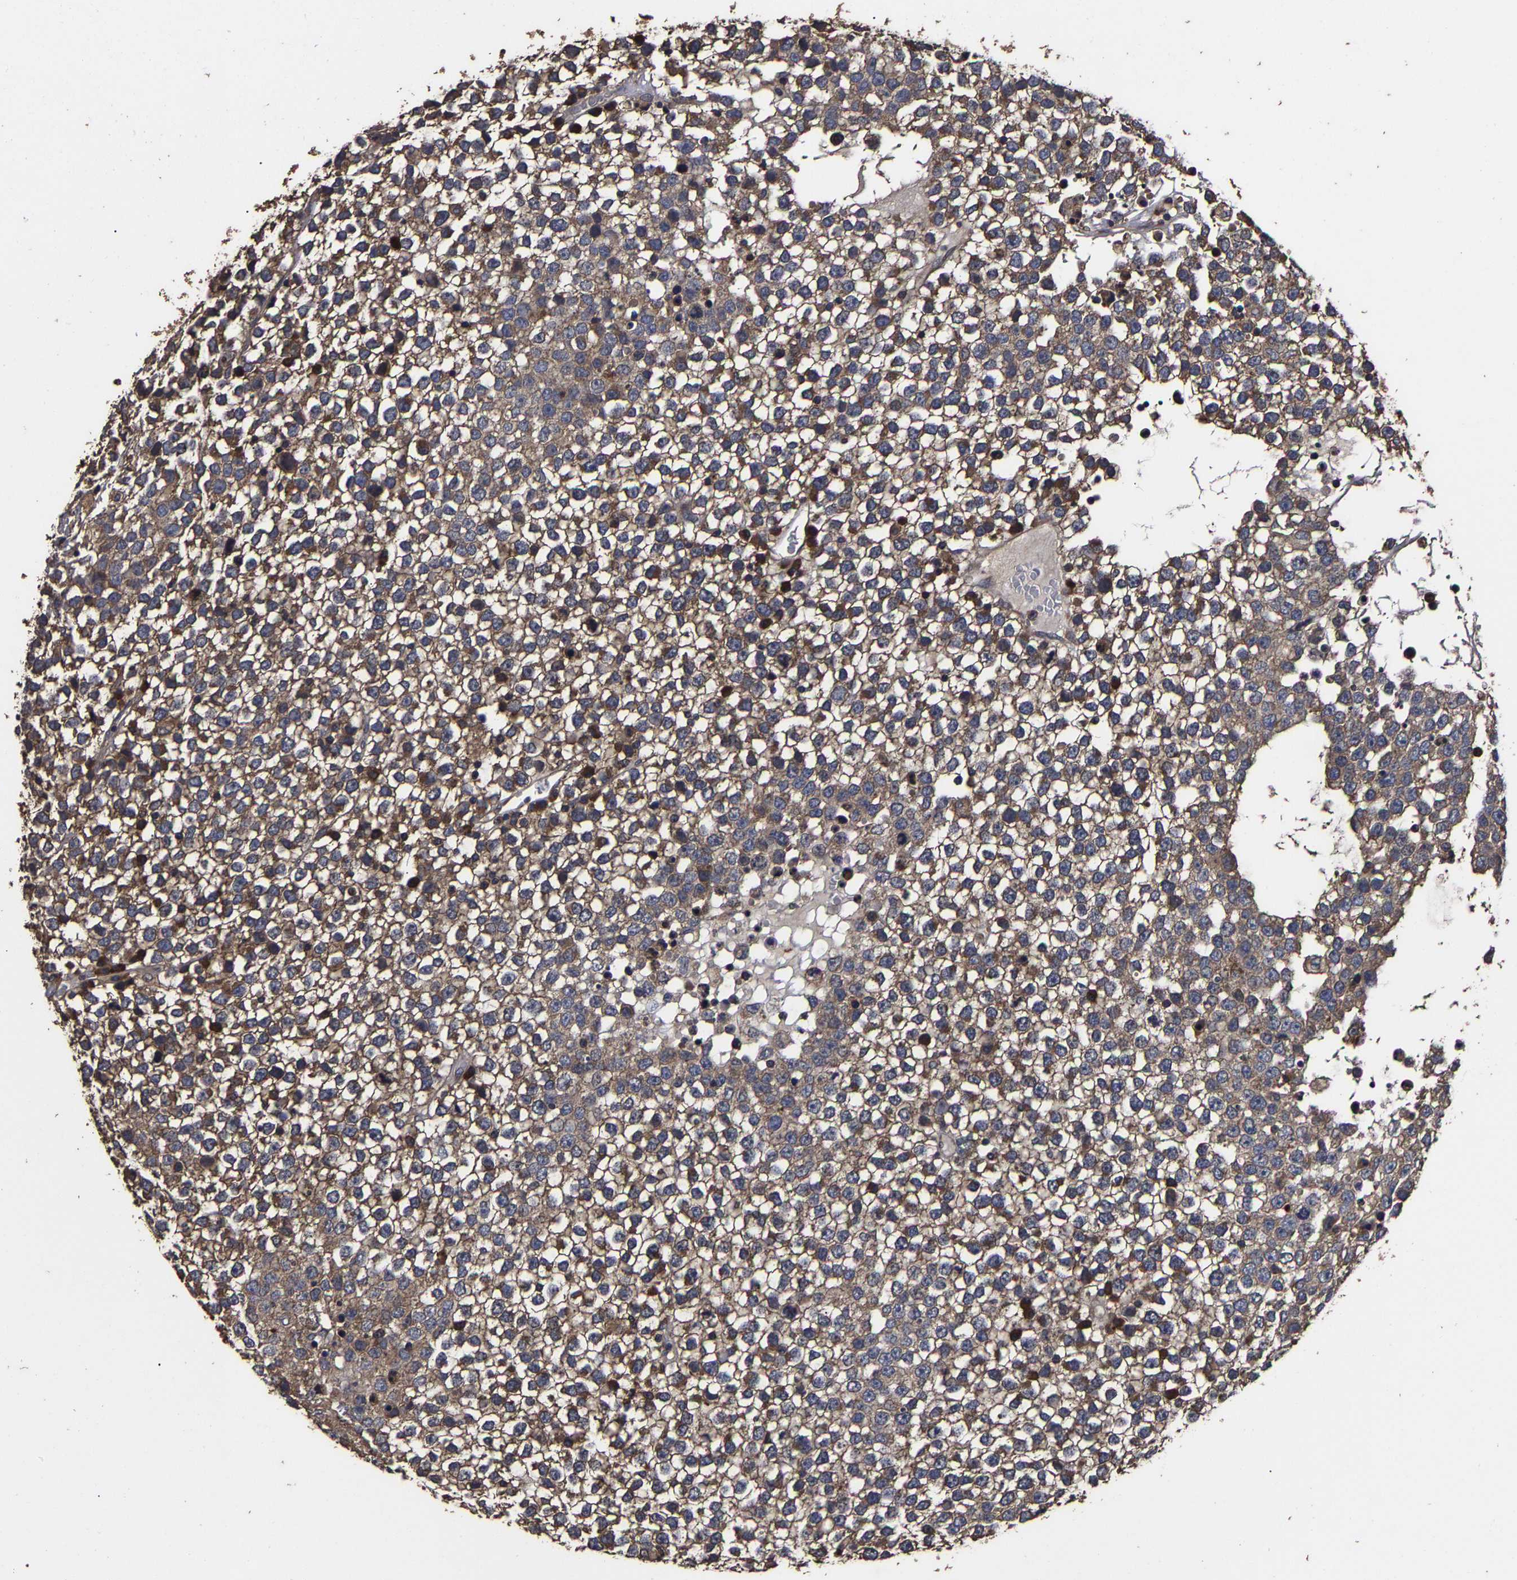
{"staining": {"intensity": "moderate", "quantity": ">75%", "location": "cytoplasmic/membranous"}, "tissue": "testis cancer", "cell_type": "Tumor cells", "image_type": "cancer", "snomed": [{"axis": "morphology", "description": "Seminoma, NOS"}, {"axis": "topography", "description": "Testis"}], "caption": "Testis cancer (seminoma) was stained to show a protein in brown. There is medium levels of moderate cytoplasmic/membranous staining in approximately >75% of tumor cells.", "gene": "ITCH", "patient": {"sex": "male", "age": 65}}